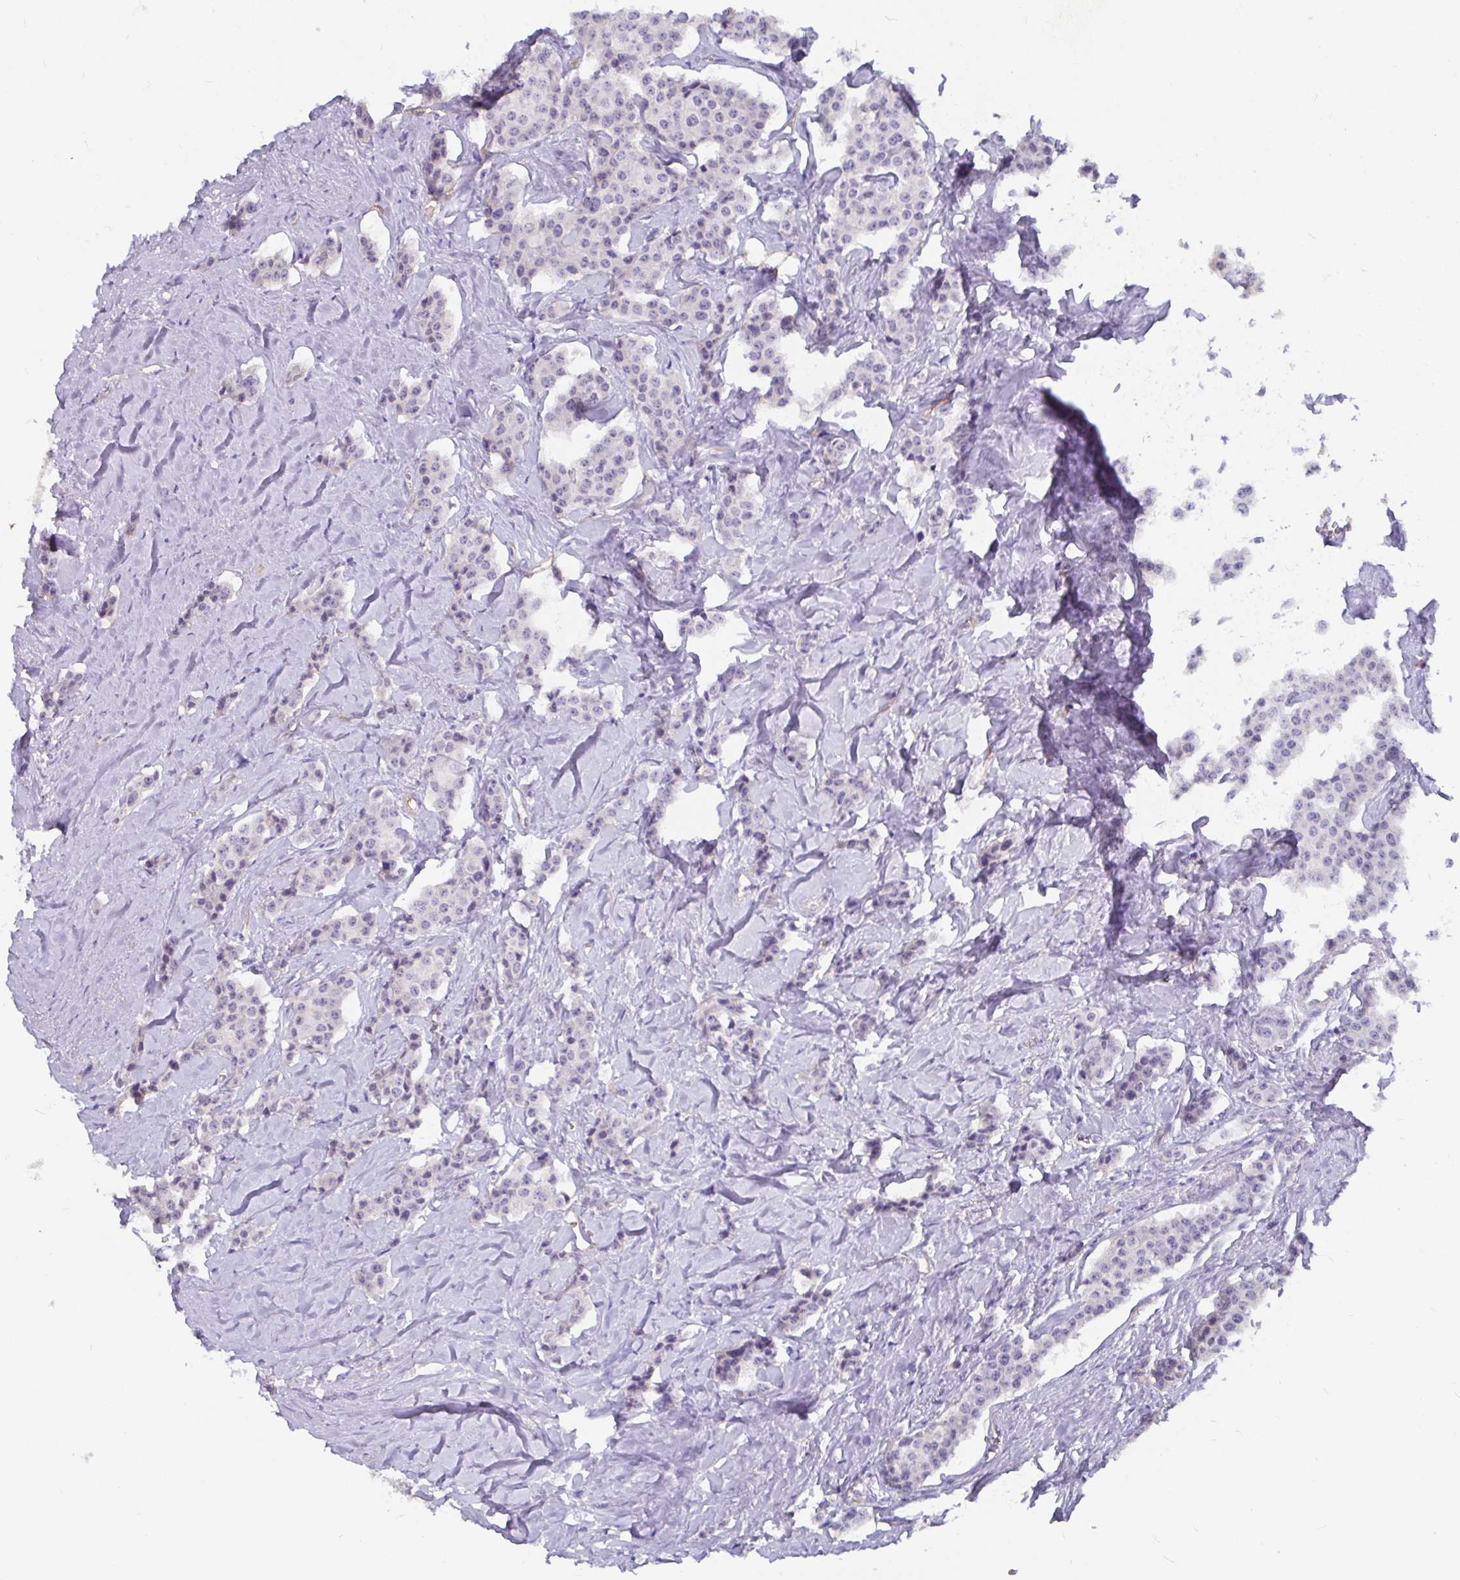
{"staining": {"intensity": "negative", "quantity": "none", "location": "none"}, "tissue": "carcinoid", "cell_type": "Tumor cells", "image_type": "cancer", "snomed": [{"axis": "morphology", "description": "Carcinoid, malignant, NOS"}, {"axis": "topography", "description": "Small intestine"}], "caption": "Immunohistochemical staining of human carcinoid shows no significant expression in tumor cells. (DAB (3,3'-diaminobenzidine) immunohistochemistry with hematoxylin counter stain).", "gene": "ADAMTS6", "patient": {"sex": "female", "age": 64}}